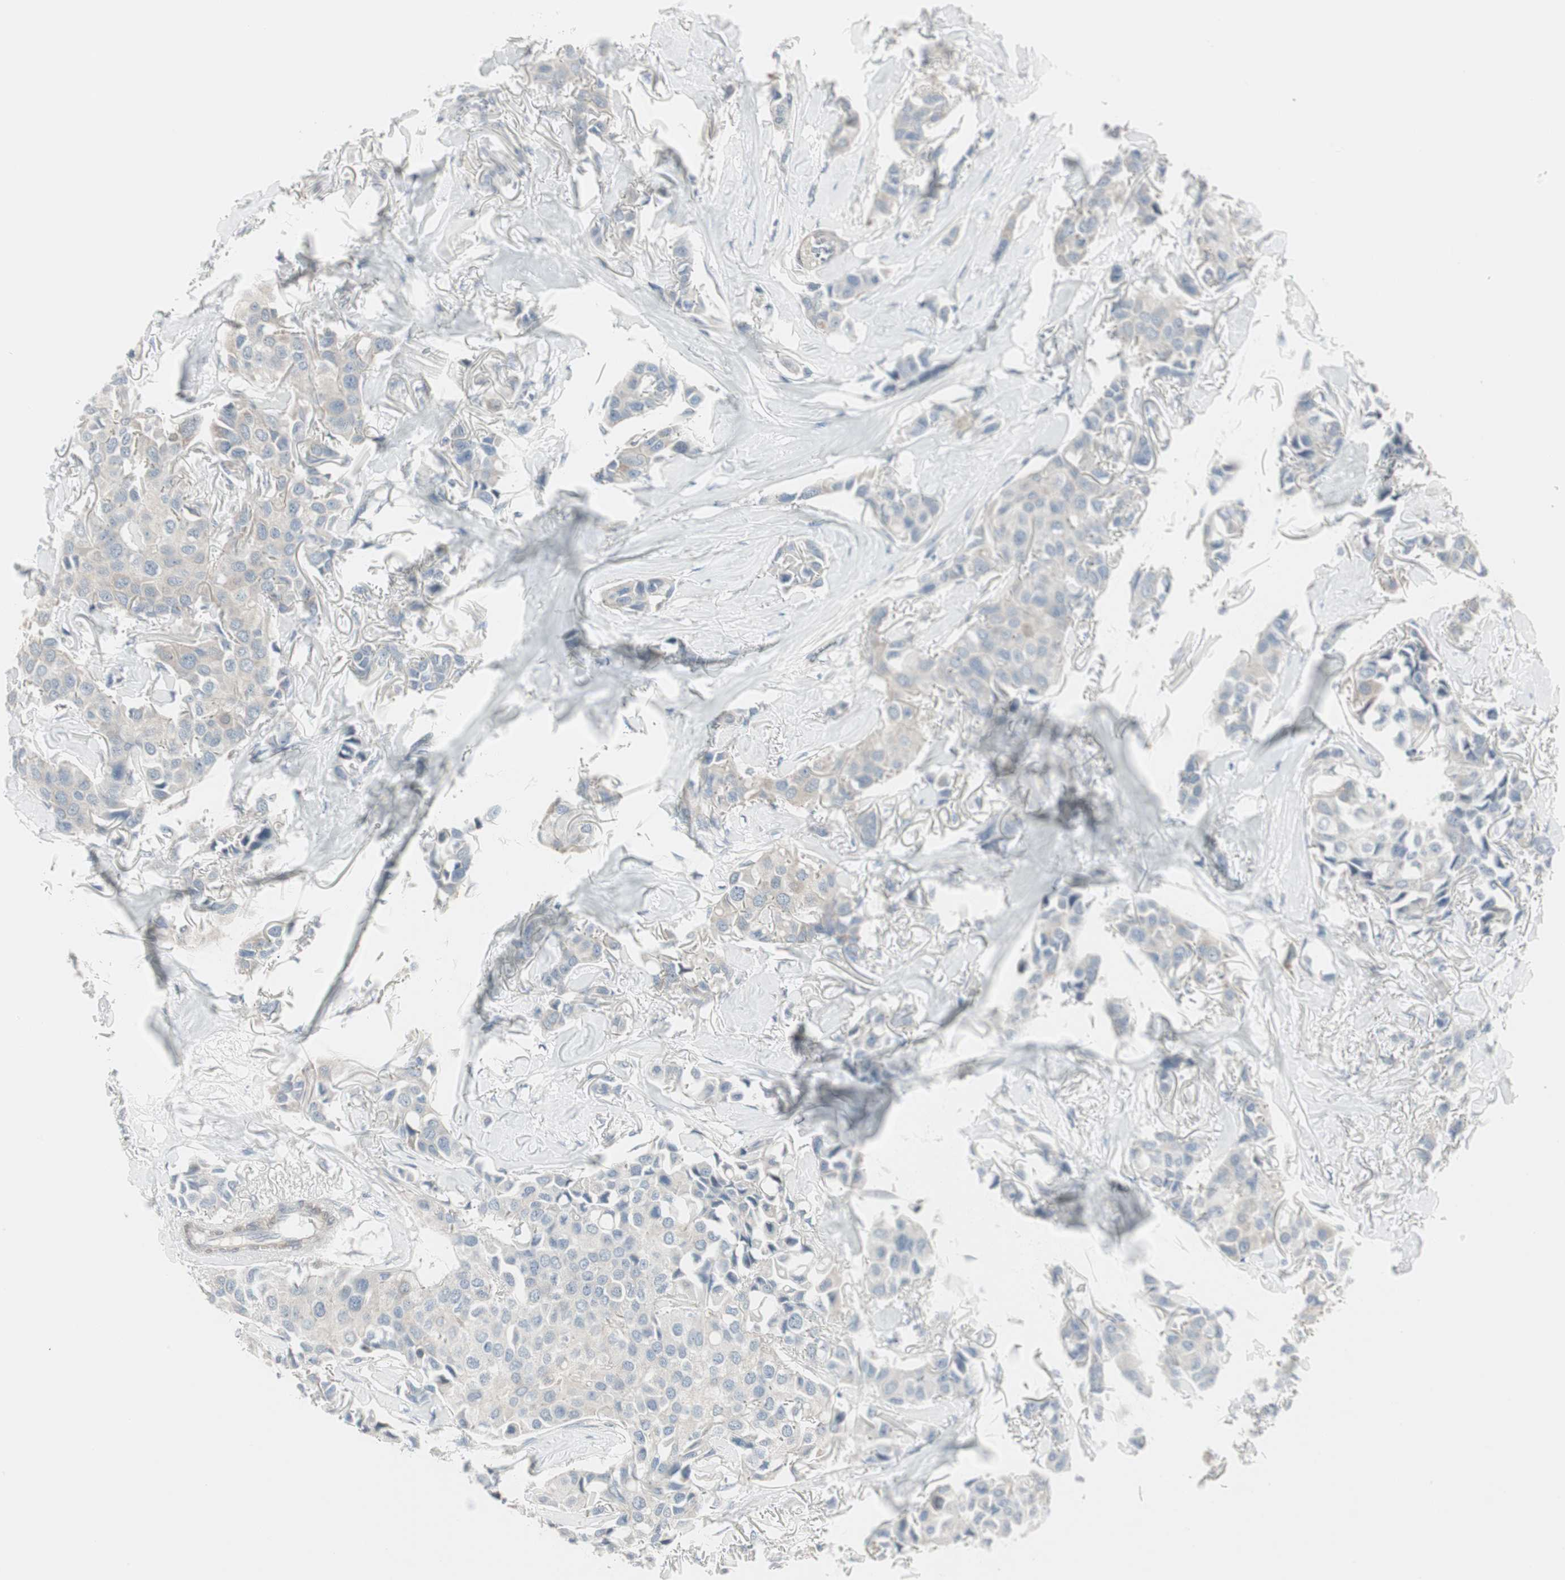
{"staining": {"intensity": "weak", "quantity": "<25%", "location": "cytoplasmic/membranous"}, "tissue": "breast cancer", "cell_type": "Tumor cells", "image_type": "cancer", "snomed": [{"axis": "morphology", "description": "Duct carcinoma"}, {"axis": "topography", "description": "Breast"}], "caption": "Tumor cells are negative for brown protein staining in breast invasive ductal carcinoma.", "gene": "DMPK", "patient": {"sex": "female", "age": 80}}